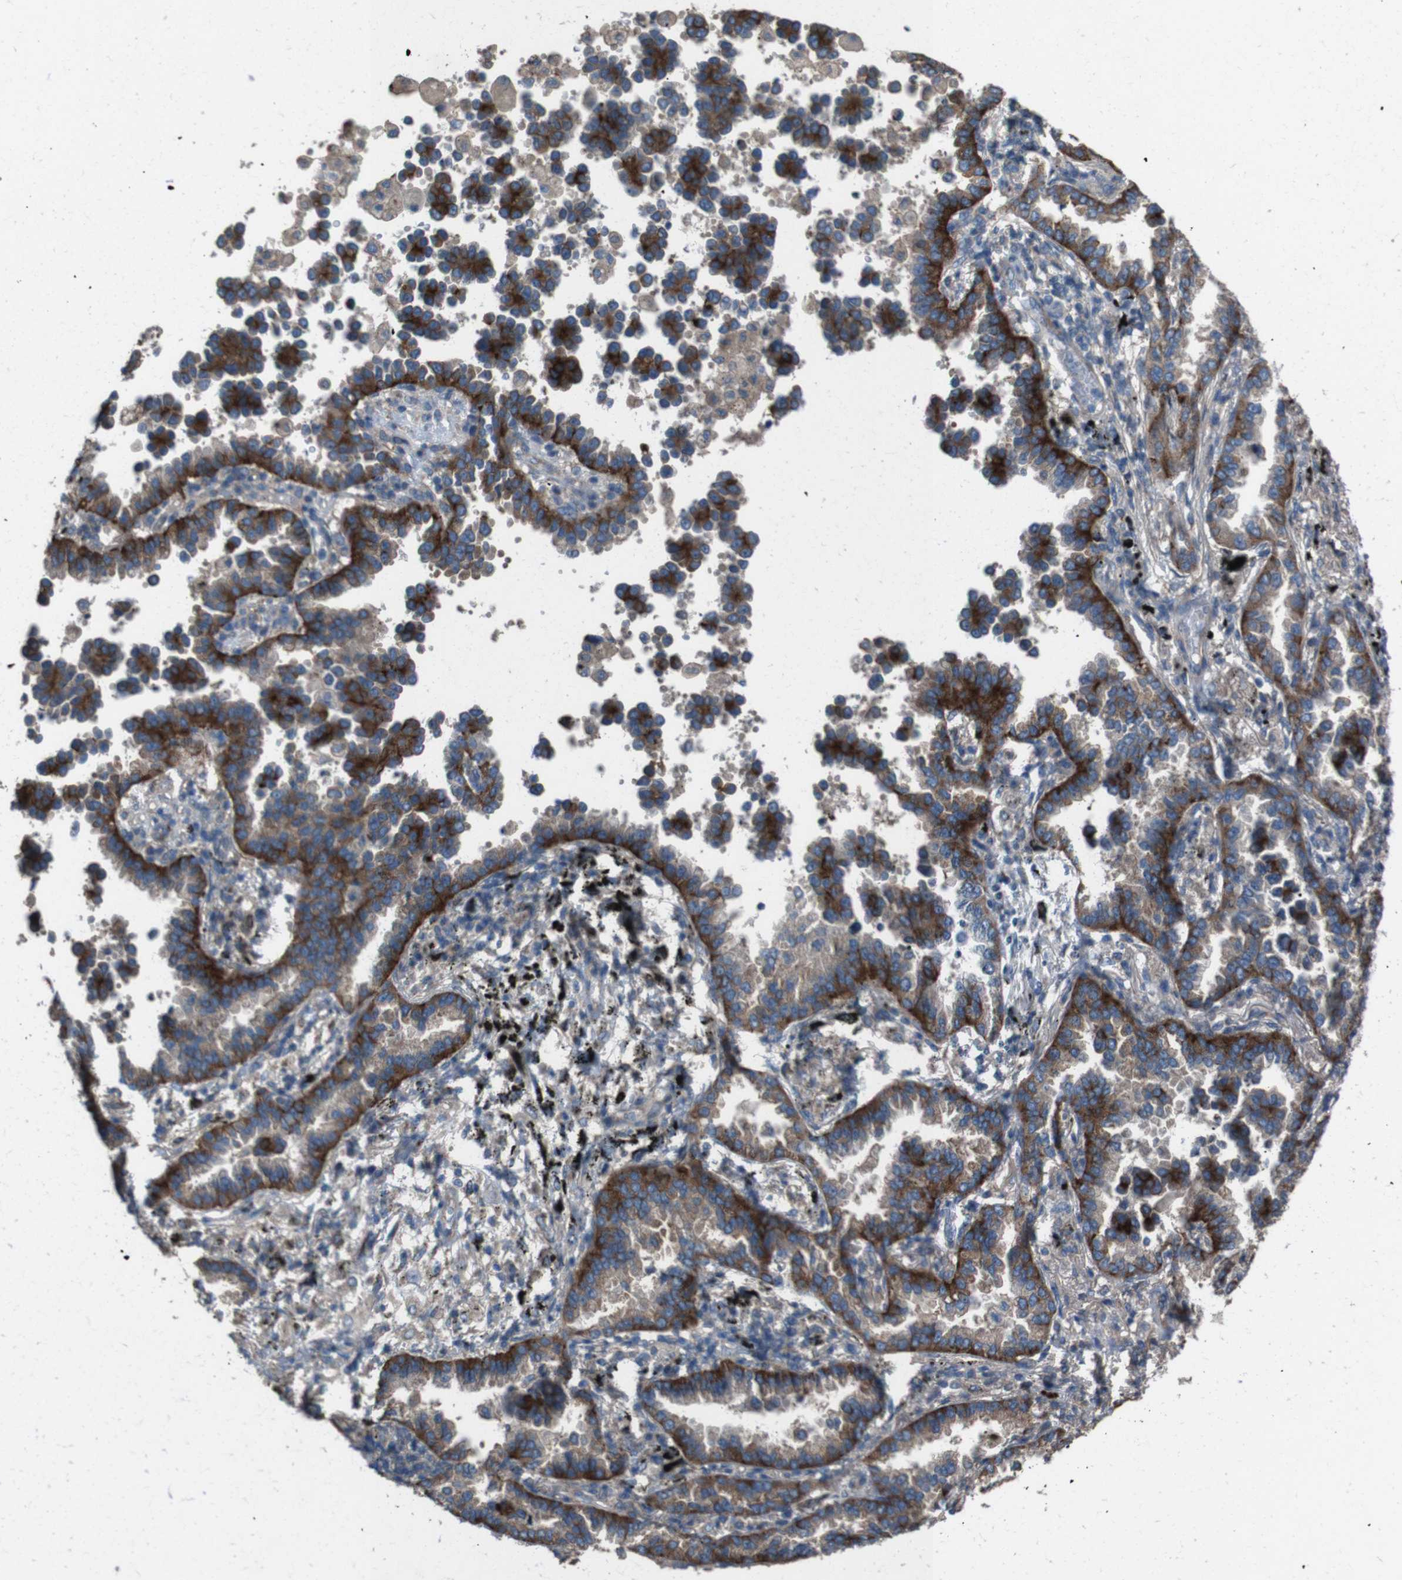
{"staining": {"intensity": "strong", "quantity": "25%-75%", "location": "cytoplasmic/membranous"}, "tissue": "lung cancer", "cell_type": "Tumor cells", "image_type": "cancer", "snomed": [{"axis": "morphology", "description": "Normal tissue, NOS"}, {"axis": "morphology", "description": "Adenocarcinoma, NOS"}, {"axis": "topography", "description": "Lung"}], "caption": "Immunohistochemistry of human lung cancer (adenocarcinoma) exhibits high levels of strong cytoplasmic/membranous positivity in about 25%-75% of tumor cells.", "gene": "NAALADL2", "patient": {"sex": "male", "age": 59}}